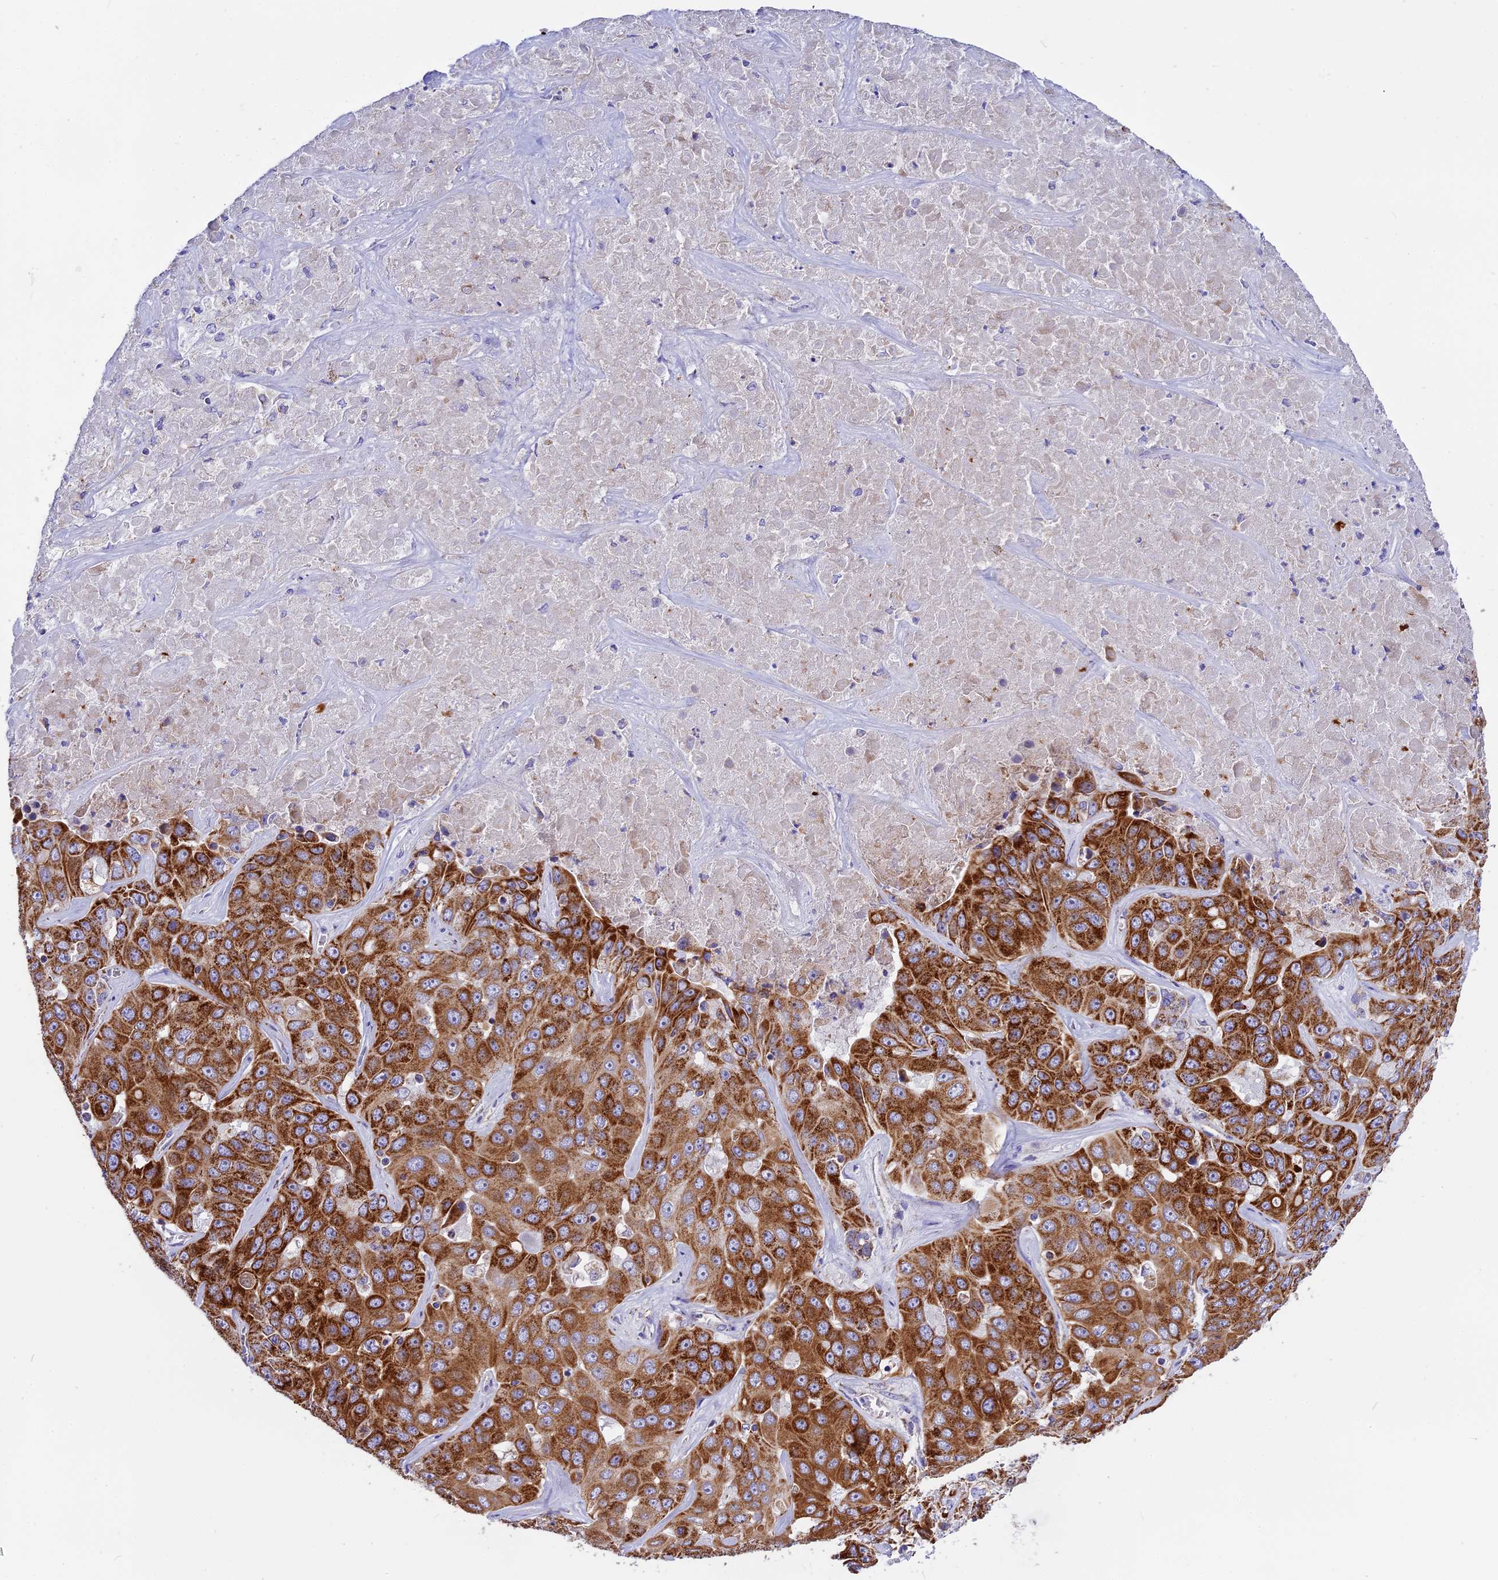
{"staining": {"intensity": "strong", "quantity": ">75%", "location": "cytoplasmic/membranous"}, "tissue": "liver cancer", "cell_type": "Tumor cells", "image_type": "cancer", "snomed": [{"axis": "morphology", "description": "Cholangiocarcinoma"}, {"axis": "topography", "description": "Liver"}], "caption": "Liver cancer (cholangiocarcinoma) stained with a brown dye displays strong cytoplasmic/membranous positive expression in about >75% of tumor cells.", "gene": "MRPS34", "patient": {"sex": "female", "age": 52}}